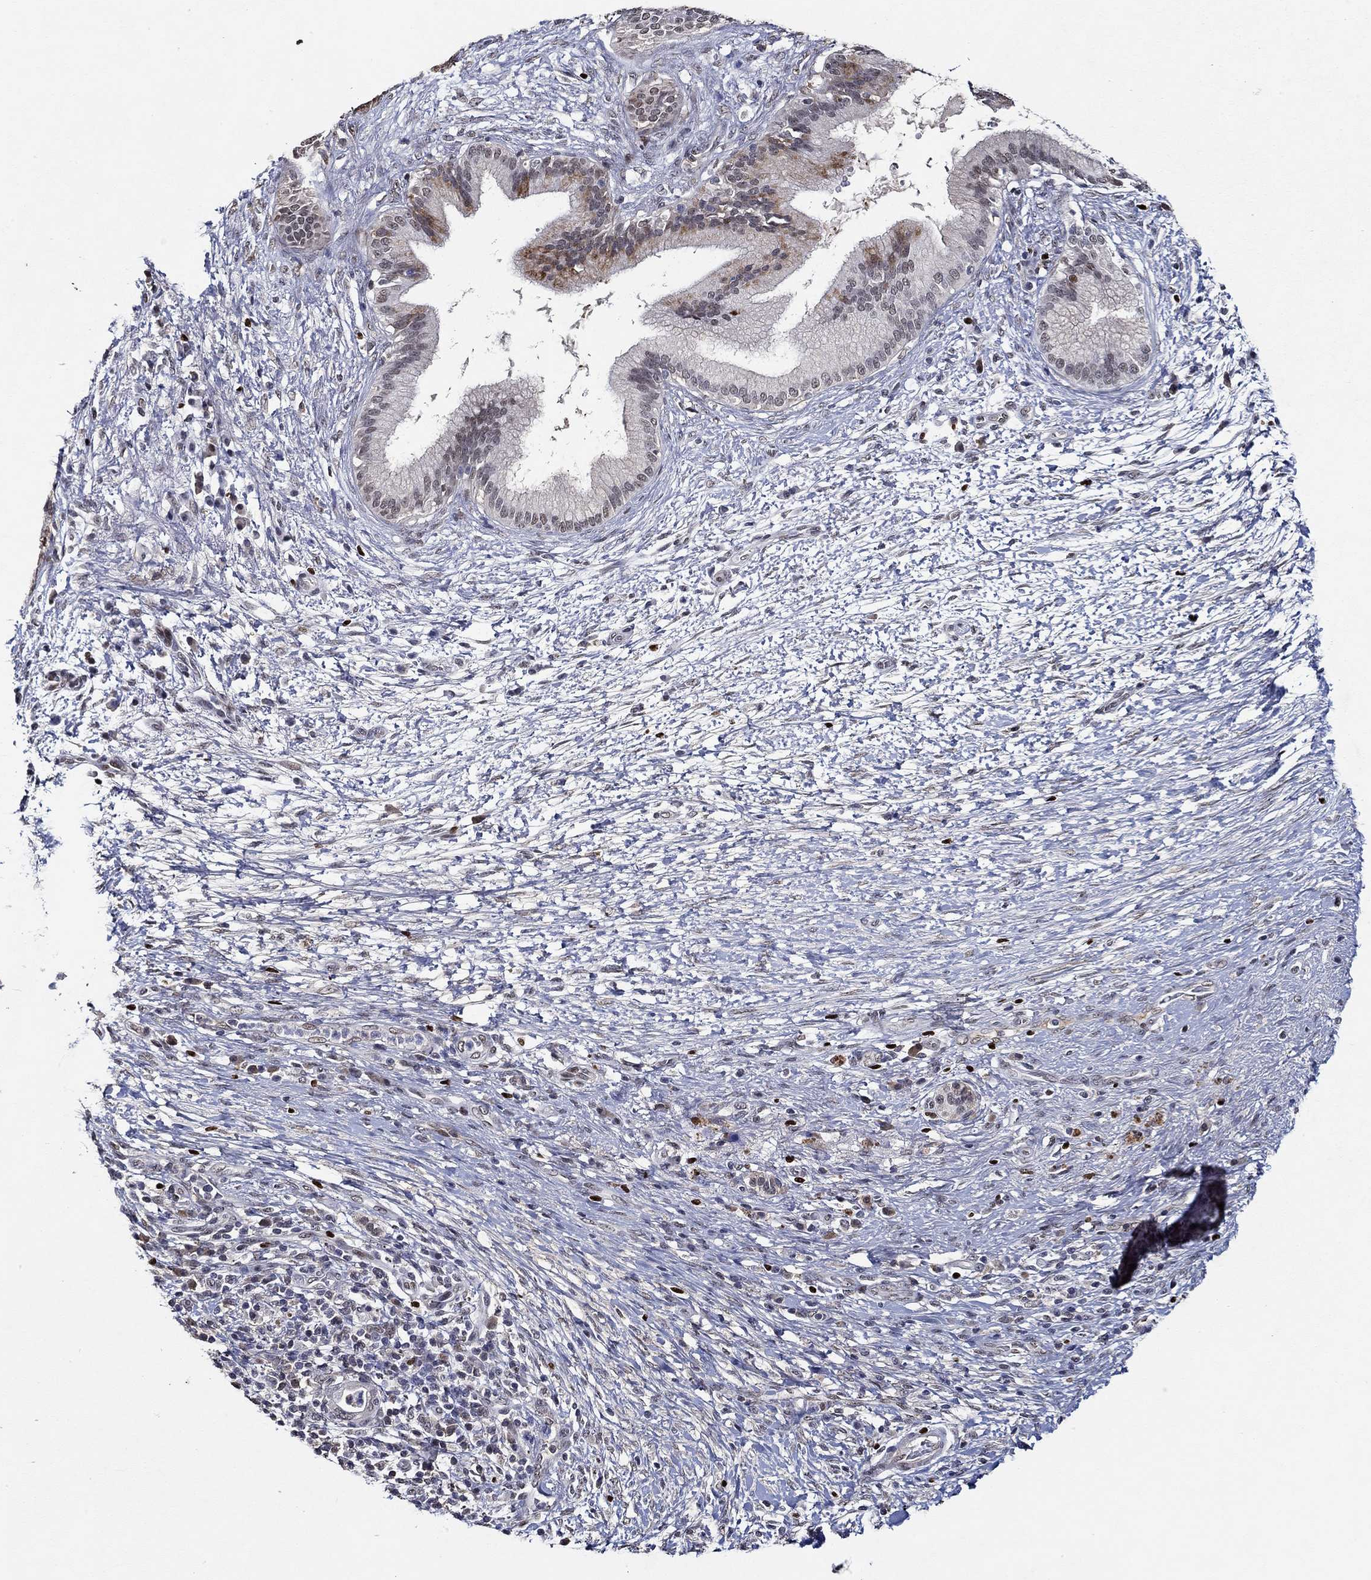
{"staining": {"intensity": "moderate", "quantity": "<25%", "location": "nuclear"}, "tissue": "pancreatic cancer", "cell_type": "Tumor cells", "image_type": "cancer", "snomed": [{"axis": "morphology", "description": "Adenocarcinoma, NOS"}, {"axis": "topography", "description": "Pancreas"}], "caption": "This is an image of IHC staining of adenocarcinoma (pancreatic), which shows moderate positivity in the nuclear of tumor cells.", "gene": "GATA2", "patient": {"sex": "female", "age": 72}}